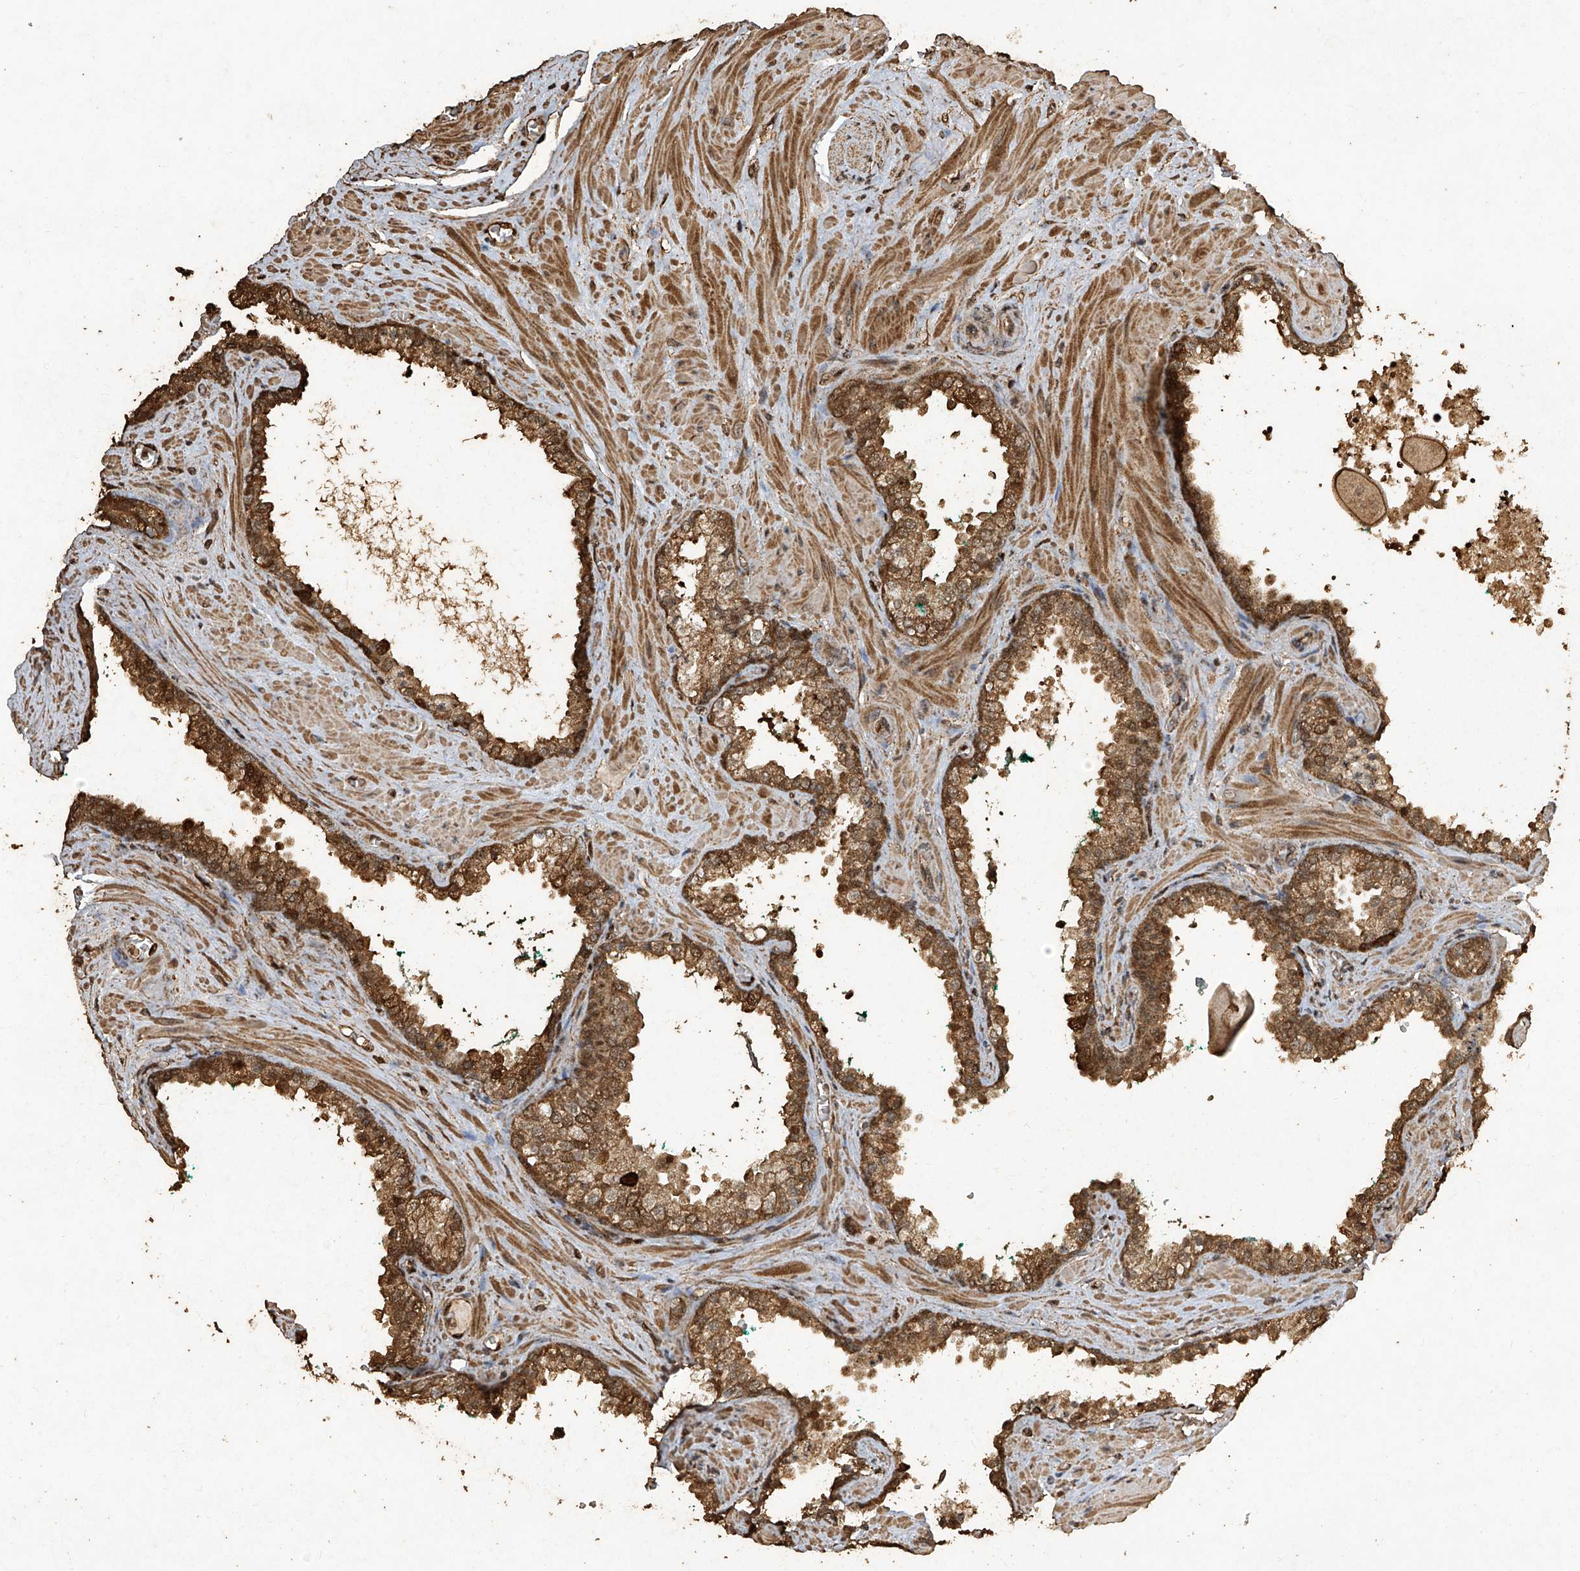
{"staining": {"intensity": "strong", "quantity": ">75%", "location": "cytoplasmic/membranous"}, "tissue": "prostate cancer", "cell_type": "Tumor cells", "image_type": "cancer", "snomed": [{"axis": "morphology", "description": "Adenocarcinoma, Low grade"}, {"axis": "topography", "description": "Prostate"}], "caption": "Immunohistochemistry micrograph of prostate cancer stained for a protein (brown), which reveals high levels of strong cytoplasmic/membranous staining in about >75% of tumor cells.", "gene": "ERBB3", "patient": {"sex": "male", "age": 63}}